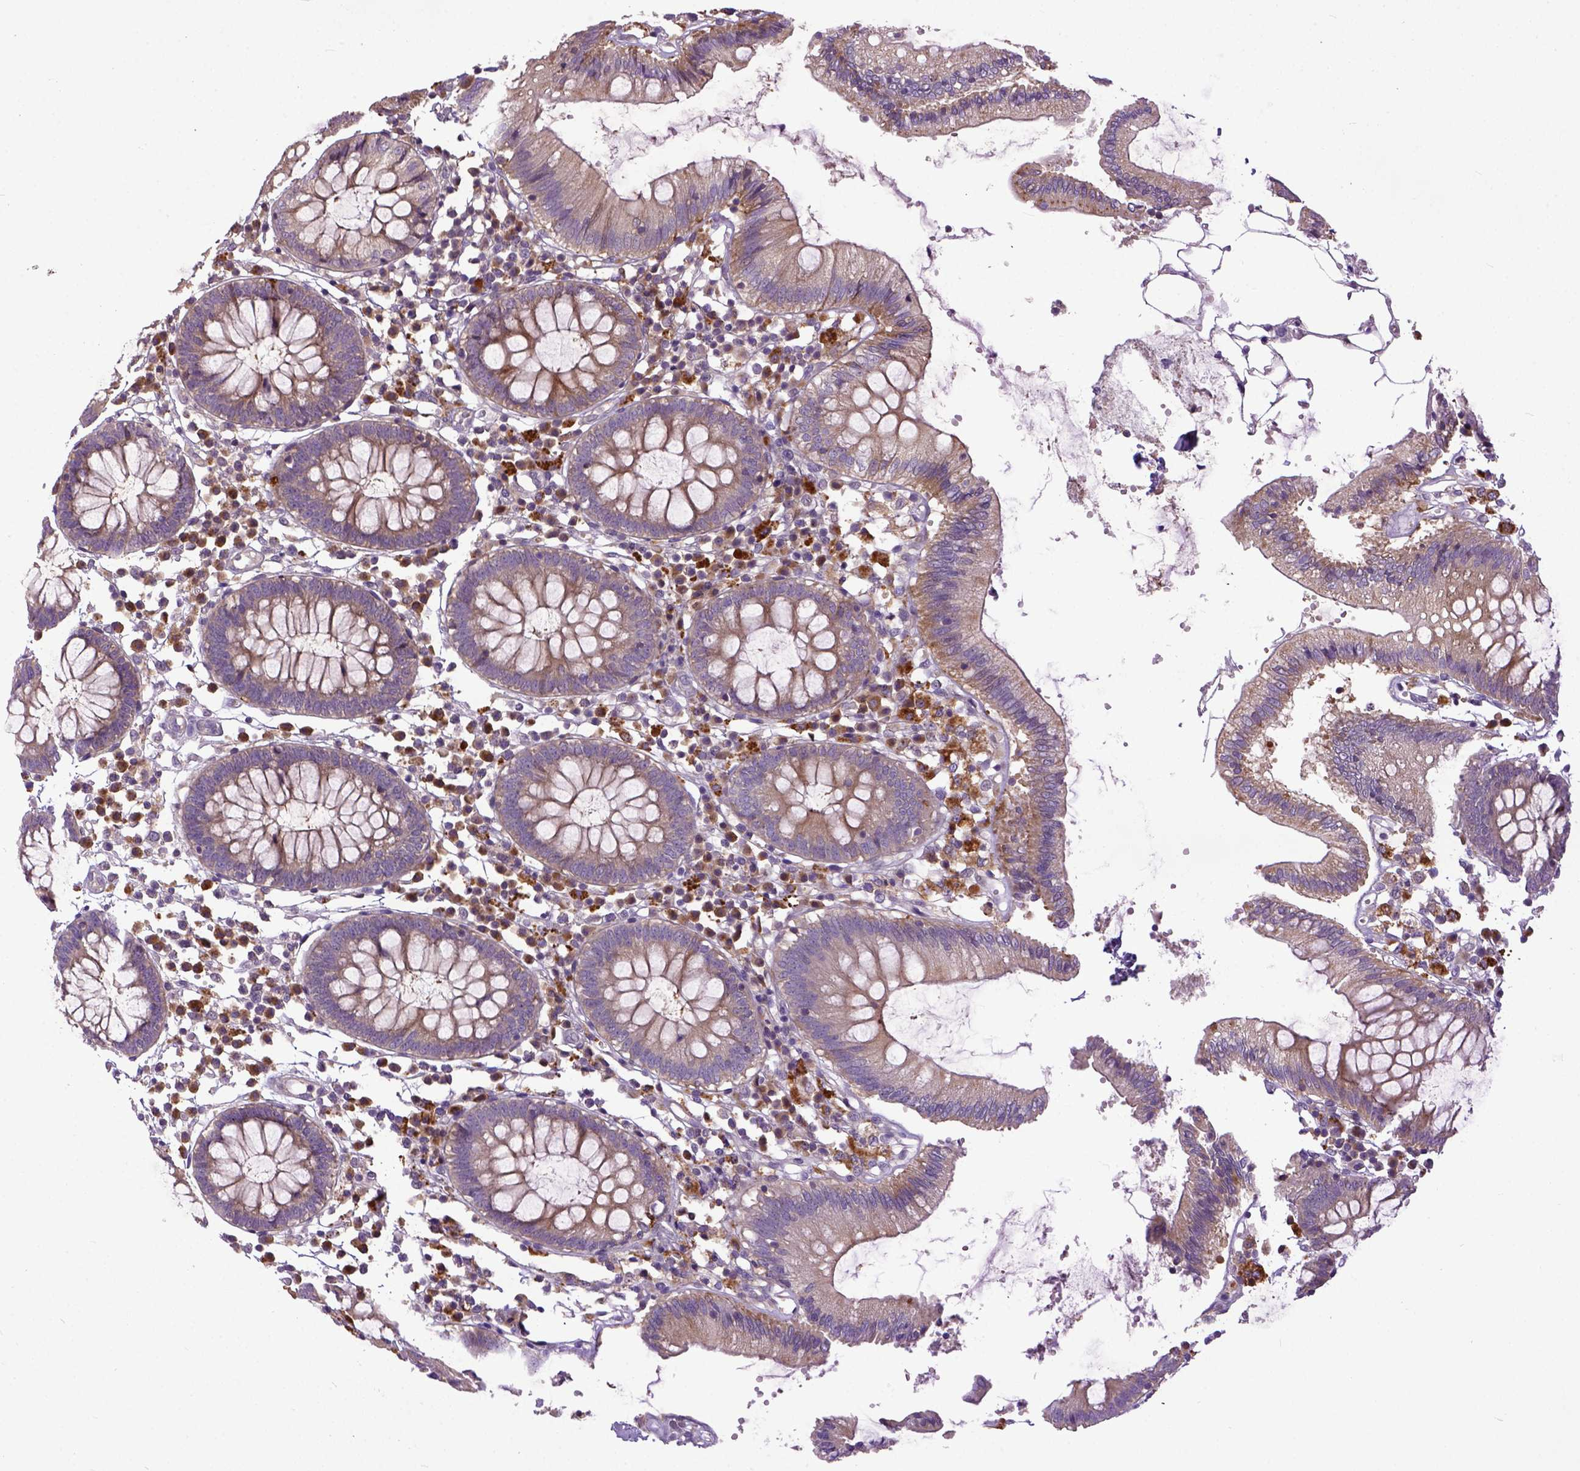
{"staining": {"intensity": "negative", "quantity": "none", "location": "none"}, "tissue": "colon", "cell_type": "Endothelial cells", "image_type": "normal", "snomed": [{"axis": "morphology", "description": "Normal tissue, NOS"}, {"axis": "morphology", "description": "Adenocarcinoma, NOS"}, {"axis": "topography", "description": "Colon"}], "caption": "This histopathology image is of benign colon stained with IHC to label a protein in brown with the nuclei are counter-stained blue. There is no expression in endothelial cells. (DAB immunohistochemistry visualized using brightfield microscopy, high magnification).", "gene": "CPNE1", "patient": {"sex": "male", "age": 83}}